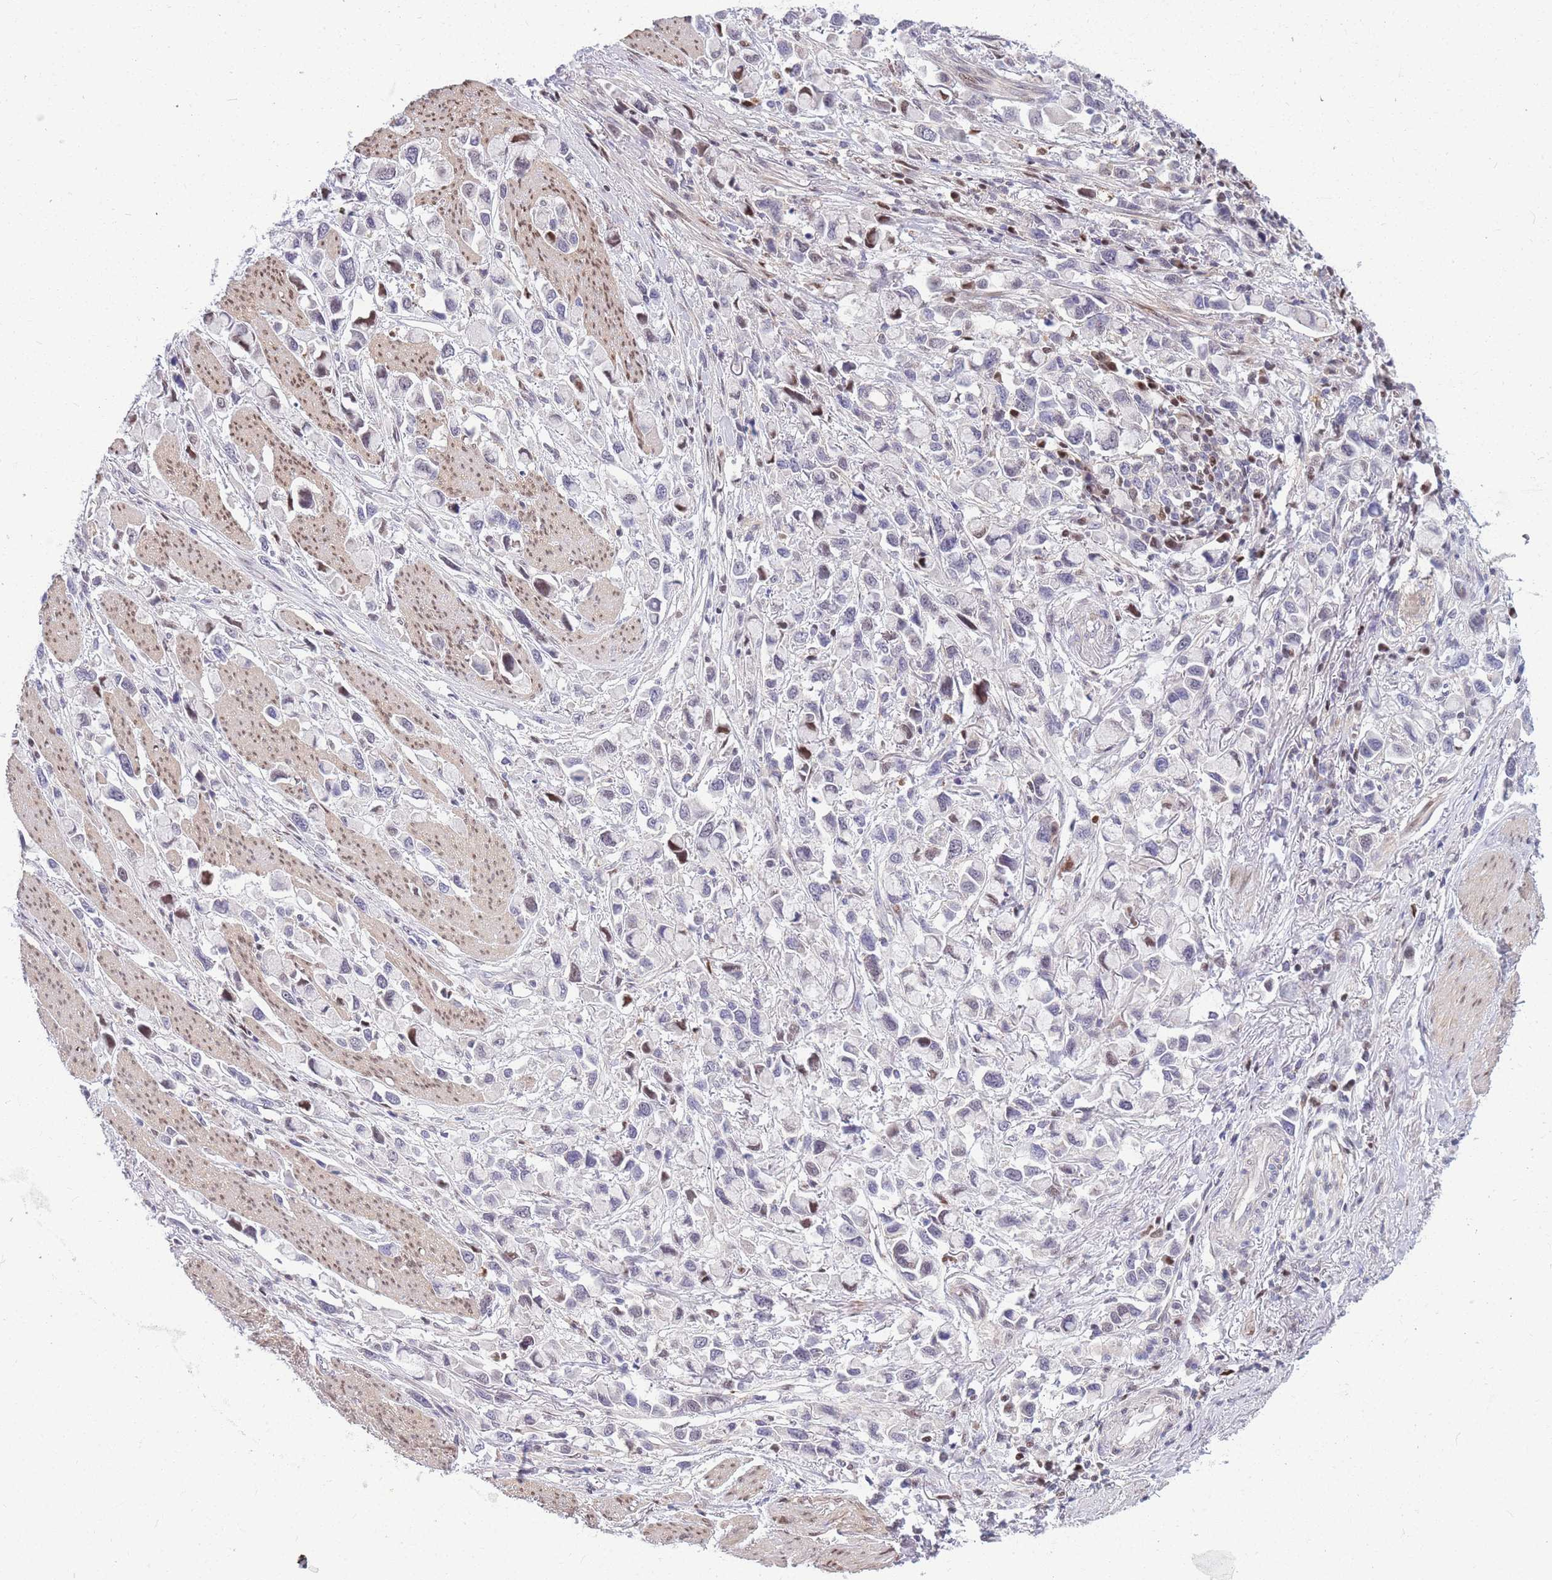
{"staining": {"intensity": "moderate", "quantity": "<25%", "location": "nuclear"}, "tissue": "stomach cancer", "cell_type": "Tumor cells", "image_type": "cancer", "snomed": [{"axis": "morphology", "description": "Adenocarcinoma, NOS"}, {"axis": "topography", "description": "Stomach"}], "caption": "This photomicrograph exhibits stomach cancer stained with immunohistochemistry to label a protein in brown. The nuclear of tumor cells show moderate positivity for the protein. Nuclei are counter-stained blue.", "gene": "CRACD", "patient": {"sex": "female", "age": 81}}